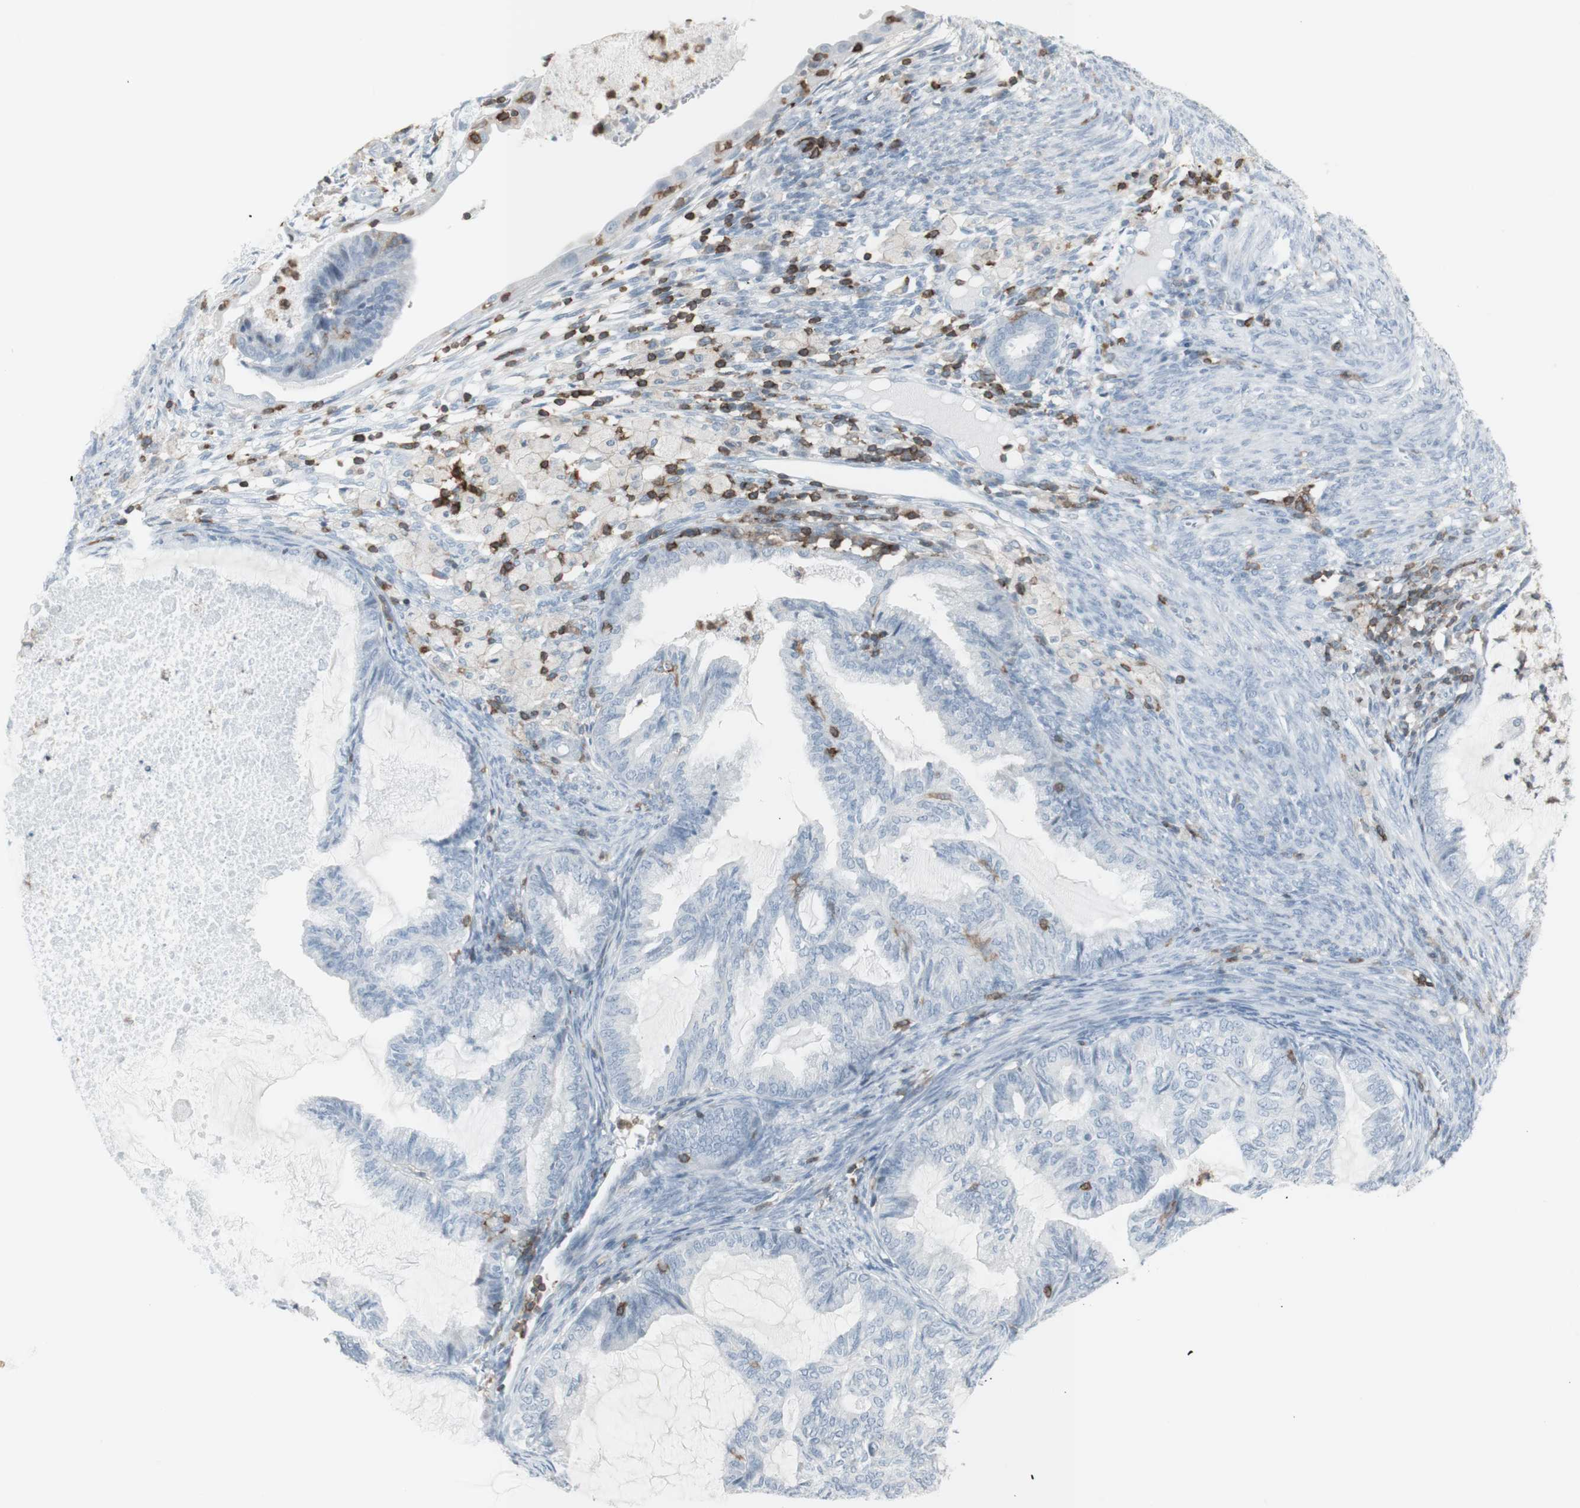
{"staining": {"intensity": "negative", "quantity": "none", "location": "none"}, "tissue": "cervical cancer", "cell_type": "Tumor cells", "image_type": "cancer", "snomed": [{"axis": "morphology", "description": "Normal tissue, NOS"}, {"axis": "morphology", "description": "Adenocarcinoma, NOS"}, {"axis": "topography", "description": "Cervix"}, {"axis": "topography", "description": "Endometrium"}], "caption": "A photomicrograph of human cervical cancer (adenocarcinoma) is negative for staining in tumor cells. Nuclei are stained in blue.", "gene": "NRG1", "patient": {"sex": "female", "age": 86}}